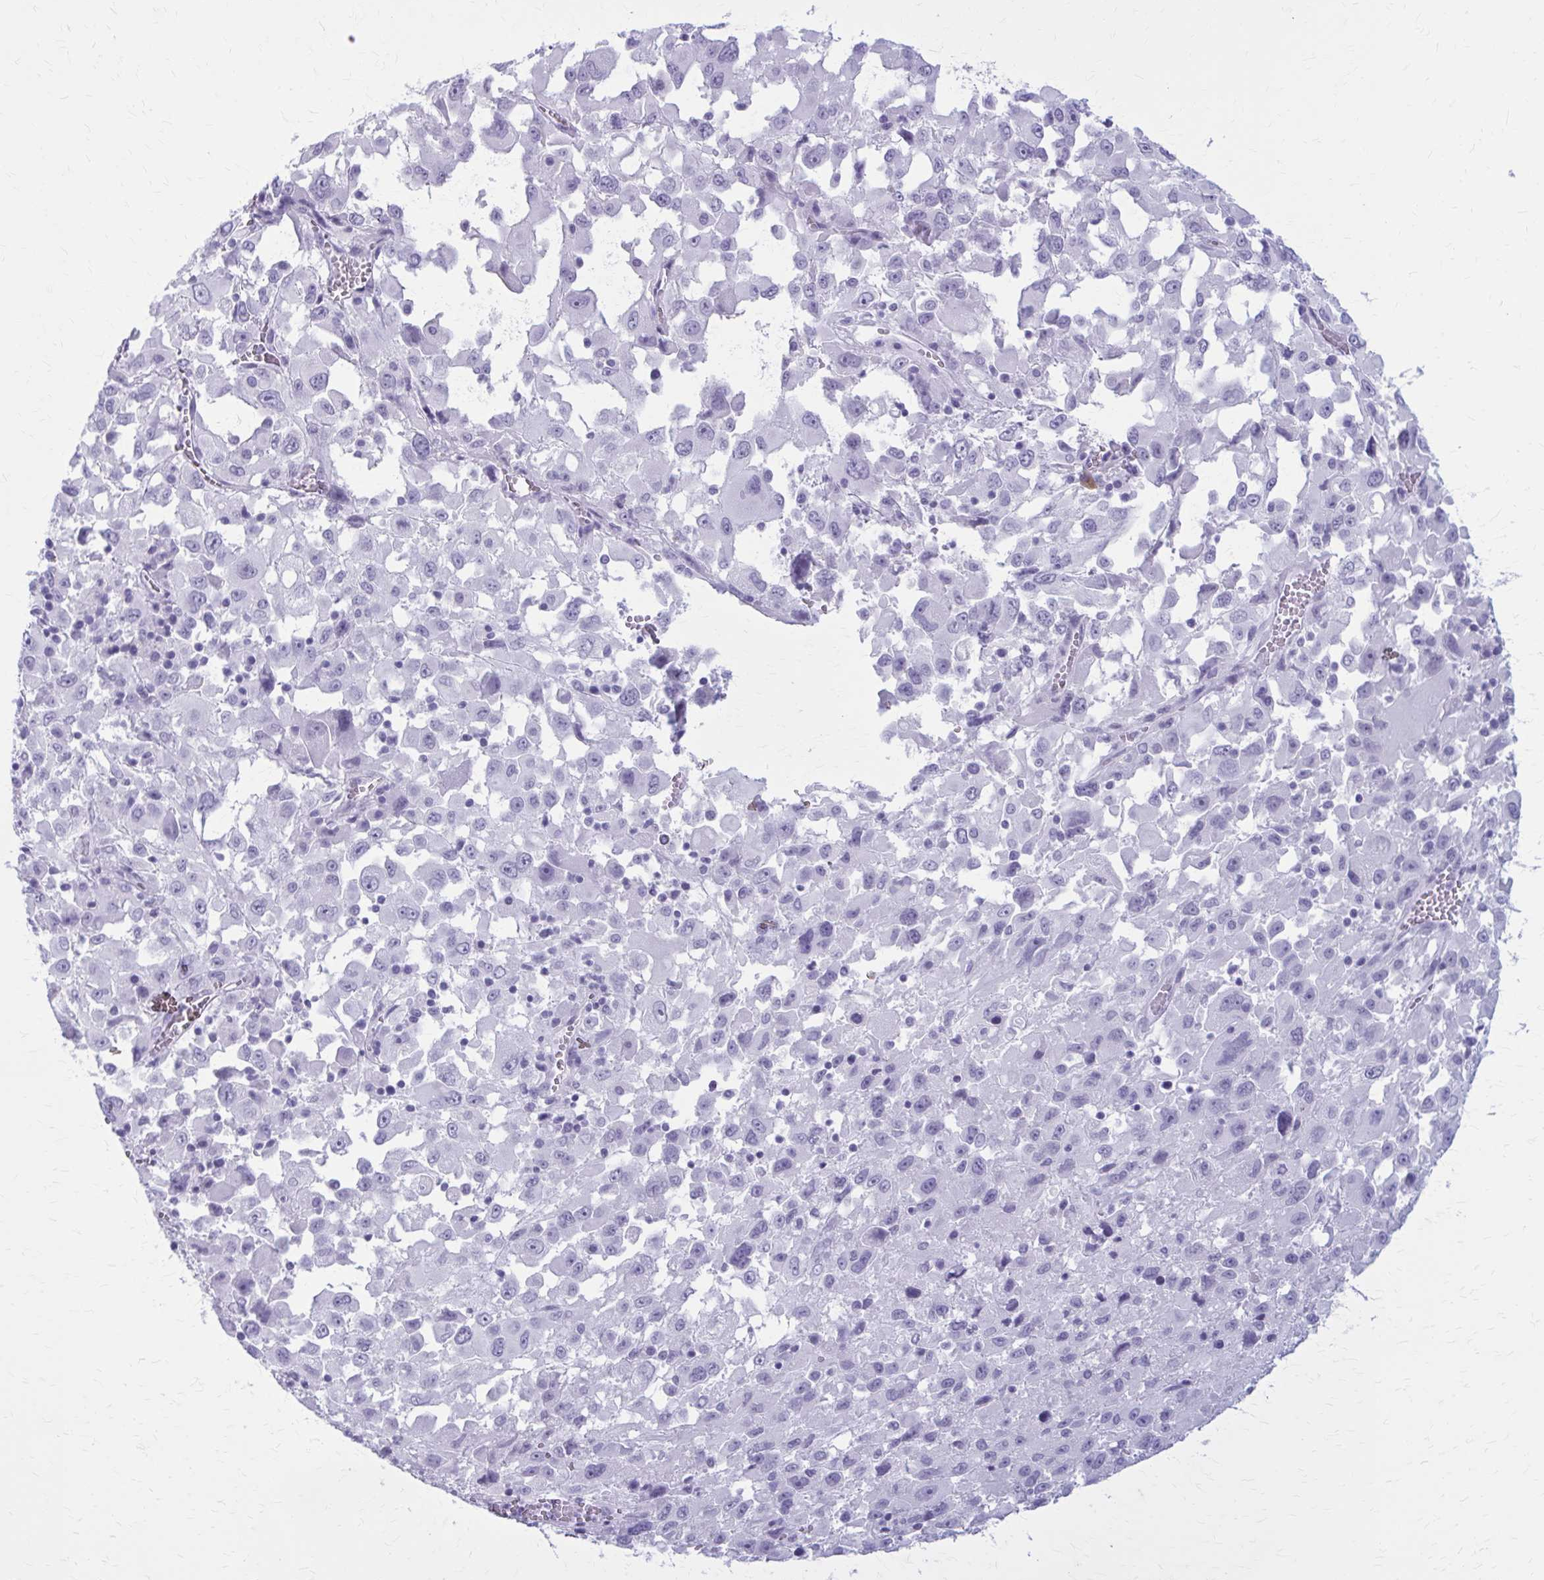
{"staining": {"intensity": "negative", "quantity": "none", "location": "none"}, "tissue": "melanoma", "cell_type": "Tumor cells", "image_type": "cancer", "snomed": [{"axis": "morphology", "description": "Malignant melanoma, Metastatic site"}, {"axis": "topography", "description": "Soft tissue"}], "caption": "High magnification brightfield microscopy of melanoma stained with DAB (3,3'-diaminobenzidine) (brown) and counterstained with hematoxylin (blue): tumor cells show no significant staining. Nuclei are stained in blue.", "gene": "ZDHHC7", "patient": {"sex": "male", "age": 50}}